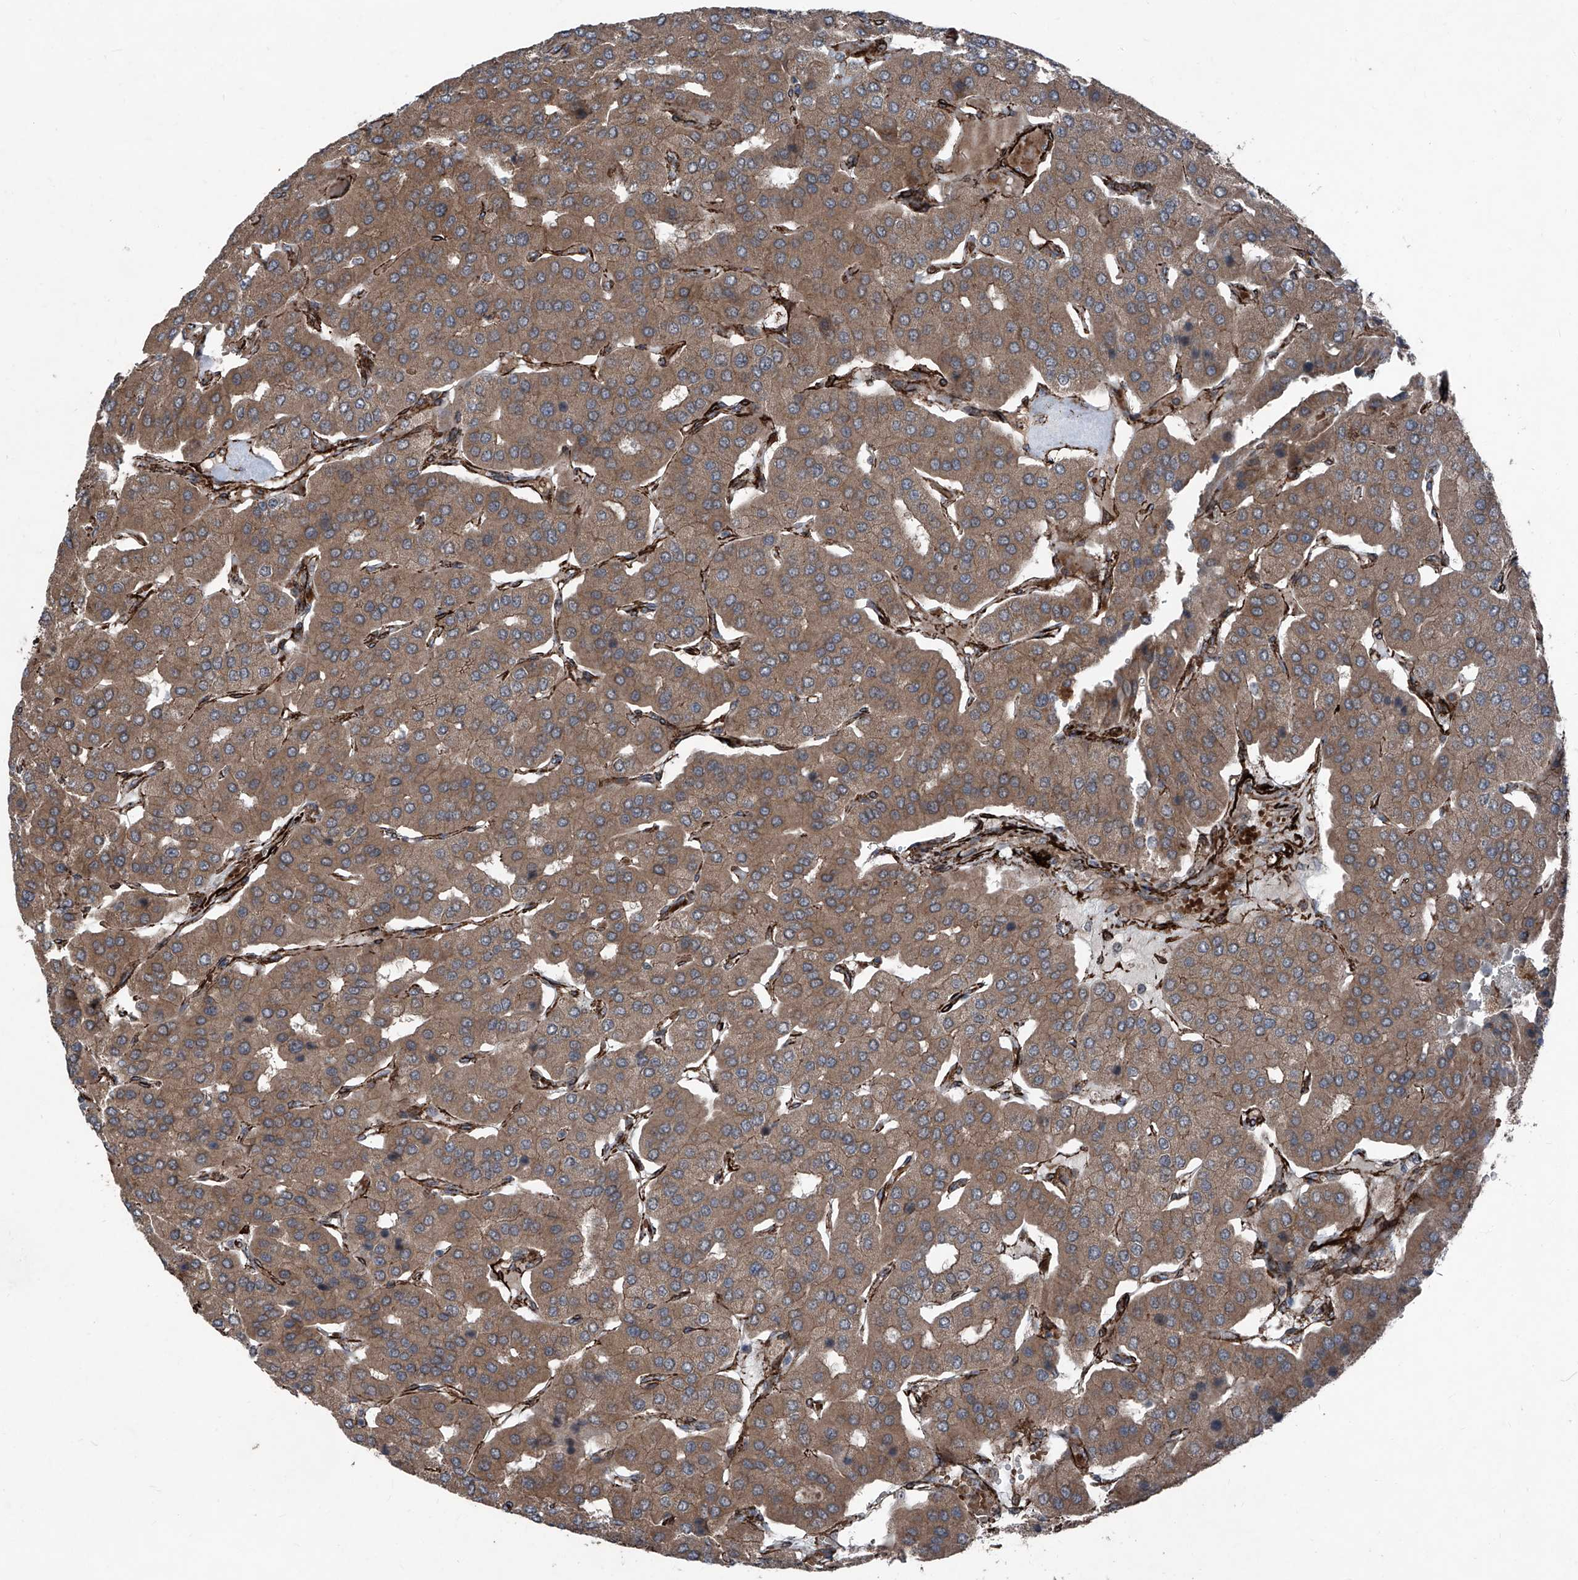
{"staining": {"intensity": "moderate", "quantity": ">75%", "location": "cytoplasmic/membranous"}, "tissue": "parathyroid gland", "cell_type": "Glandular cells", "image_type": "normal", "snomed": [{"axis": "morphology", "description": "Normal tissue, NOS"}, {"axis": "morphology", "description": "Adenoma, NOS"}, {"axis": "topography", "description": "Parathyroid gland"}], "caption": "Immunohistochemical staining of unremarkable human parathyroid gland exhibits >75% levels of moderate cytoplasmic/membranous protein staining in approximately >75% of glandular cells.", "gene": "COA7", "patient": {"sex": "female", "age": 86}}